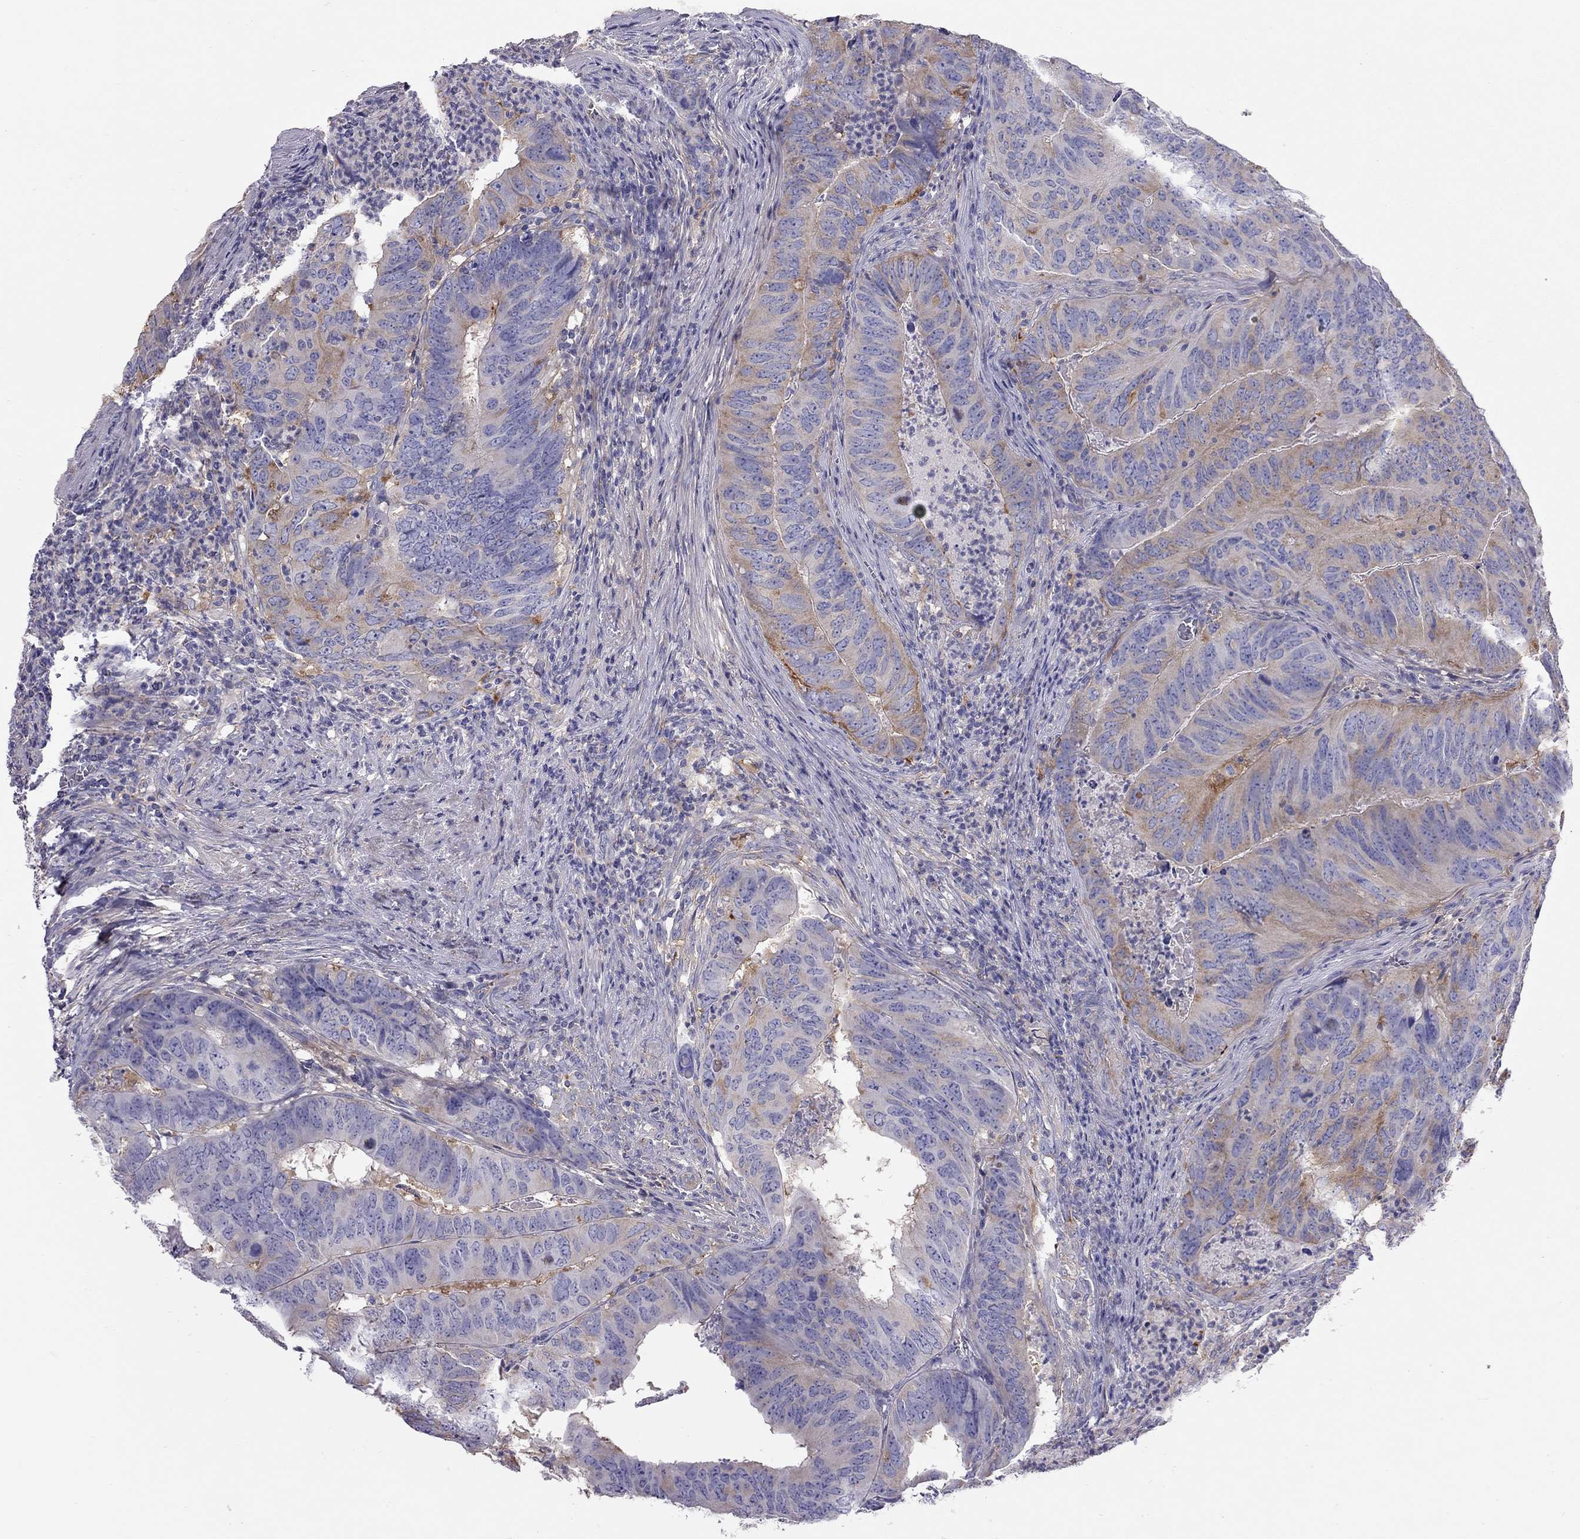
{"staining": {"intensity": "moderate", "quantity": ">75%", "location": "cytoplasmic/membranous"}, "tissue": "colorectal cancer", "cell_type": "Tumor cells", "image_type": "cancer", "snomed": [{"axis": "morphology", "description": "Adenocarcinoma, NOS"}, {"axis": "topography", "description": "Colon"}], "caption": "Adenocarcinoma (colorectal) stained with a protein marker exhibits moderate staining in tumor cells.", "gene": "ALOX15B", "patient": {"sex": "male", "age": 79}}